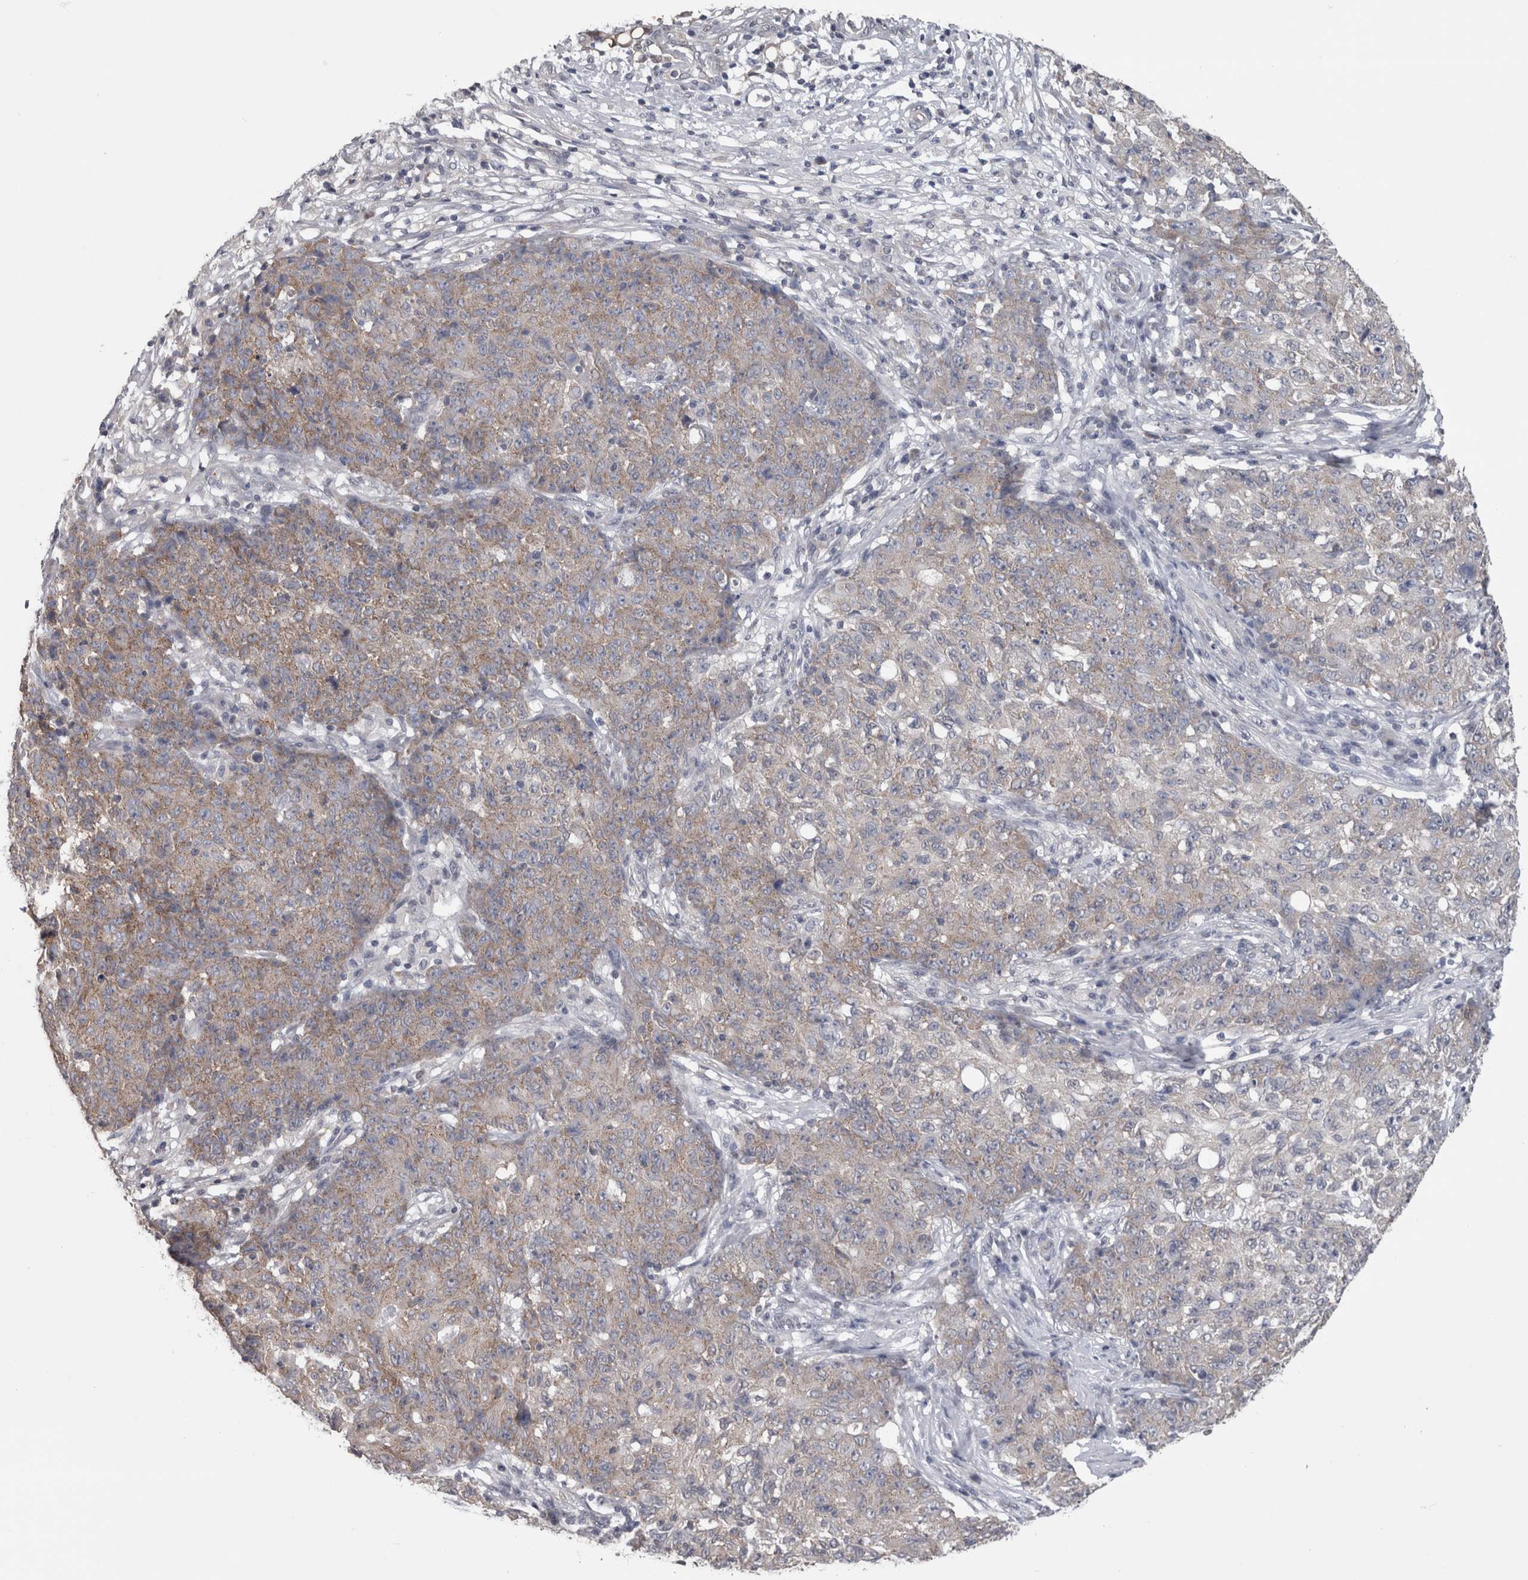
{"staining": {"intensity": "weak", "quantity": "25%-75%", "location": "cytoplasmic/membranous"}, "tissue": "ovarian cancer", "cell_type": "Tumor cells", "image_type": "cancer", "snomed": [{"axis": "morphology", "description": "Carcinoma, endometroid"}, {"axis": "topography", "description": "Ovary"}], "caption": "Immunohistochemistry staining of ovarian cancer (endometroid carcinoma), which demonstrates low levels of weak cytoplasmic/membranous staining in about 25%-75% of tumor cells indicating weak cytoplasmic/membranous protein positivity. The staining was performed using DAB (brown) for protein detection and nuclei were counterstained in hematoxylin (blue).", "gene": "DDX6", "patient": {"sex": "female", "age": 42}}